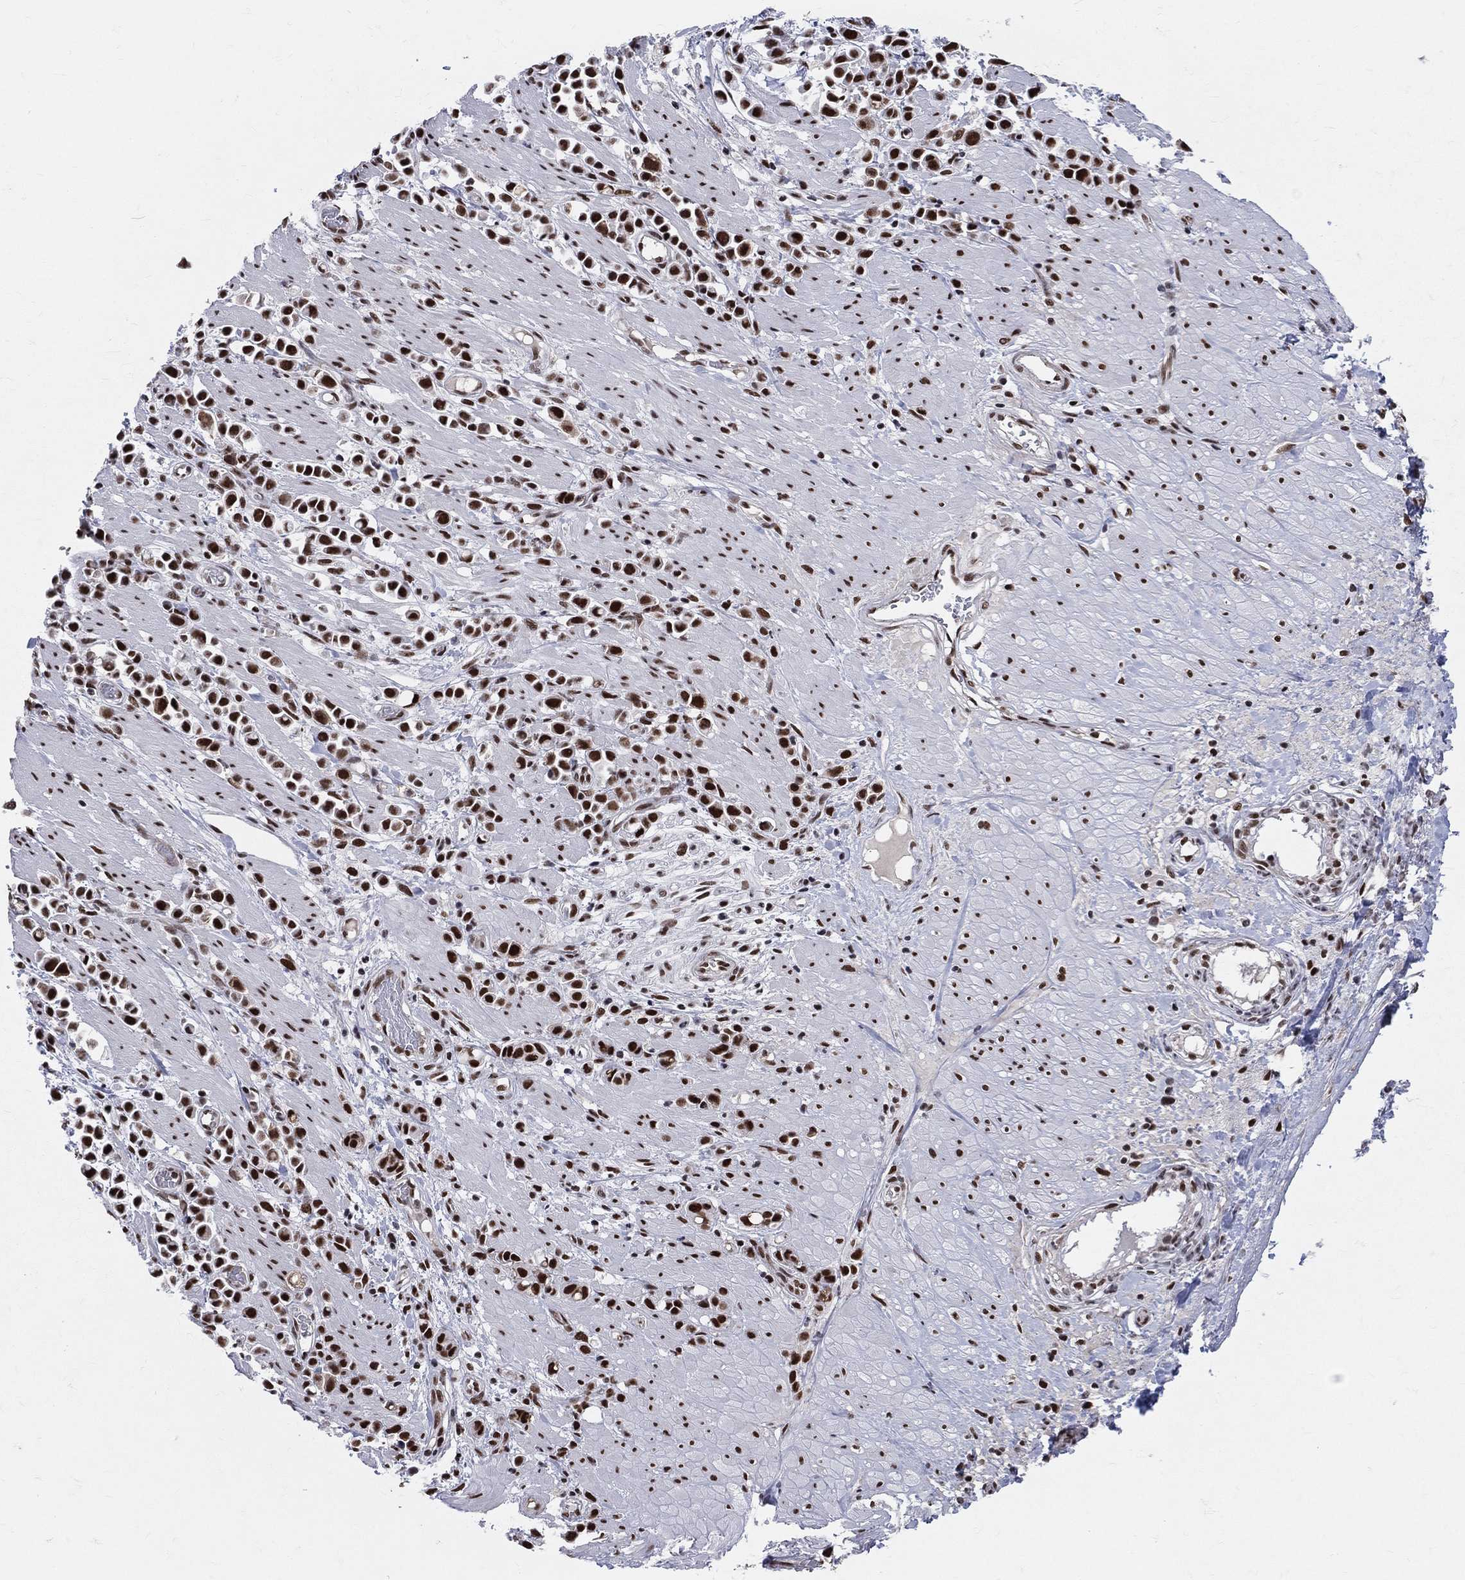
{"staining": {"intensity": "strong", "quantity": ">75%", "location": "nuclear"}, "tissue": "stomach cancer", "cell_type": "Tumor cells", "image_type": "cancer", "snomed": [{"axis": "morphology", "description": "Adenocarcinoma, NOS"}, {"axis": "topography", "description": "Stomach"}], "caption": "Stomach cancer (adenocarcinoma) tissue displays strong nuclear positivity in approximately >75% of tumor cells", "gene": "CDK7", "patient": {"sex": "male", "age": 82}}